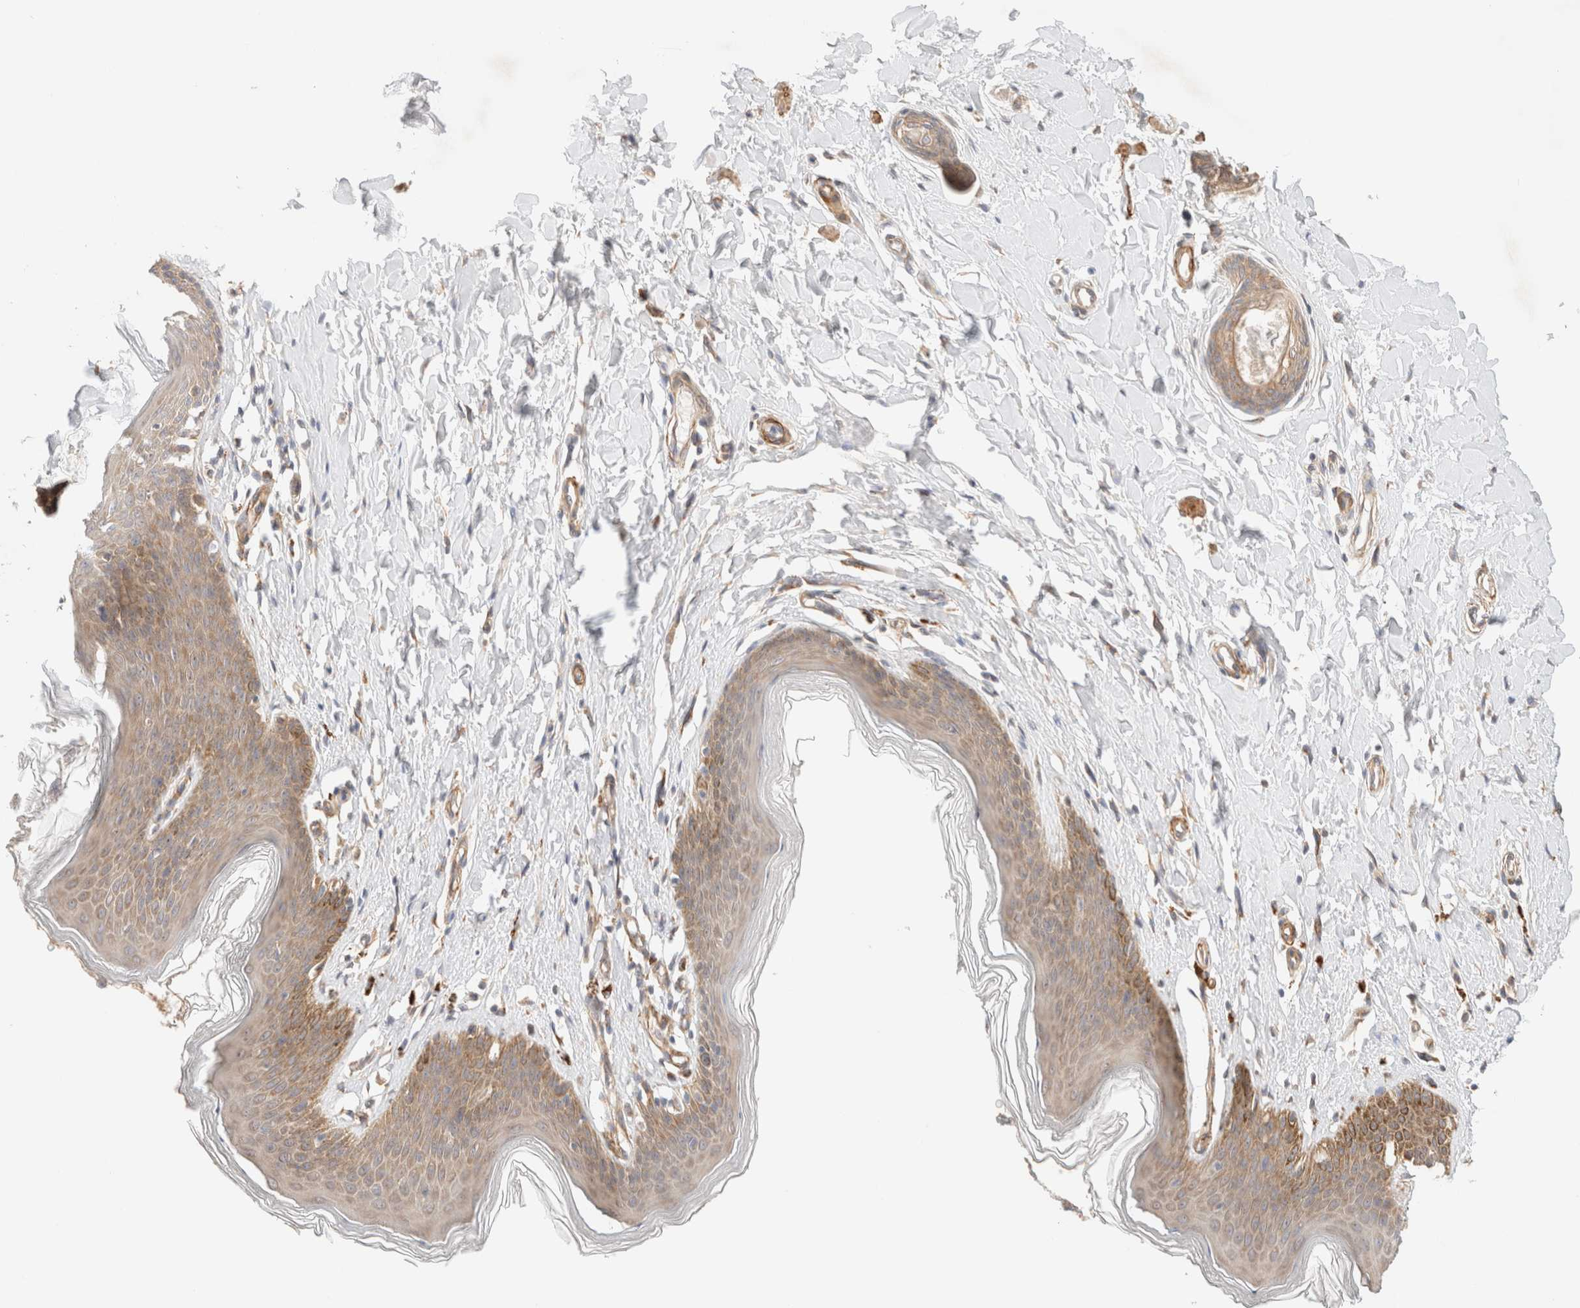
{"staining": {"intensity": "moderate", "quantity": ">75%", "location": "cytoplasmic/membranous,nuclear"}, "tissue": "skin", "cell_type": "Epidermal cells", "image_type": "normal", "snomed": [{"axis": "morphology", "description": "Normal tissue, NOS"}, {"axis": "topography", "description": "Vulva"}], "caption": "Skin stained with DAB IHC reveals medium levels of moderate cytoplasmic/membranous,nuclear positivity in about >75% of epidermal cells.", "gene": "RRP15", "patient": {"sex": "female", "age": 66}}